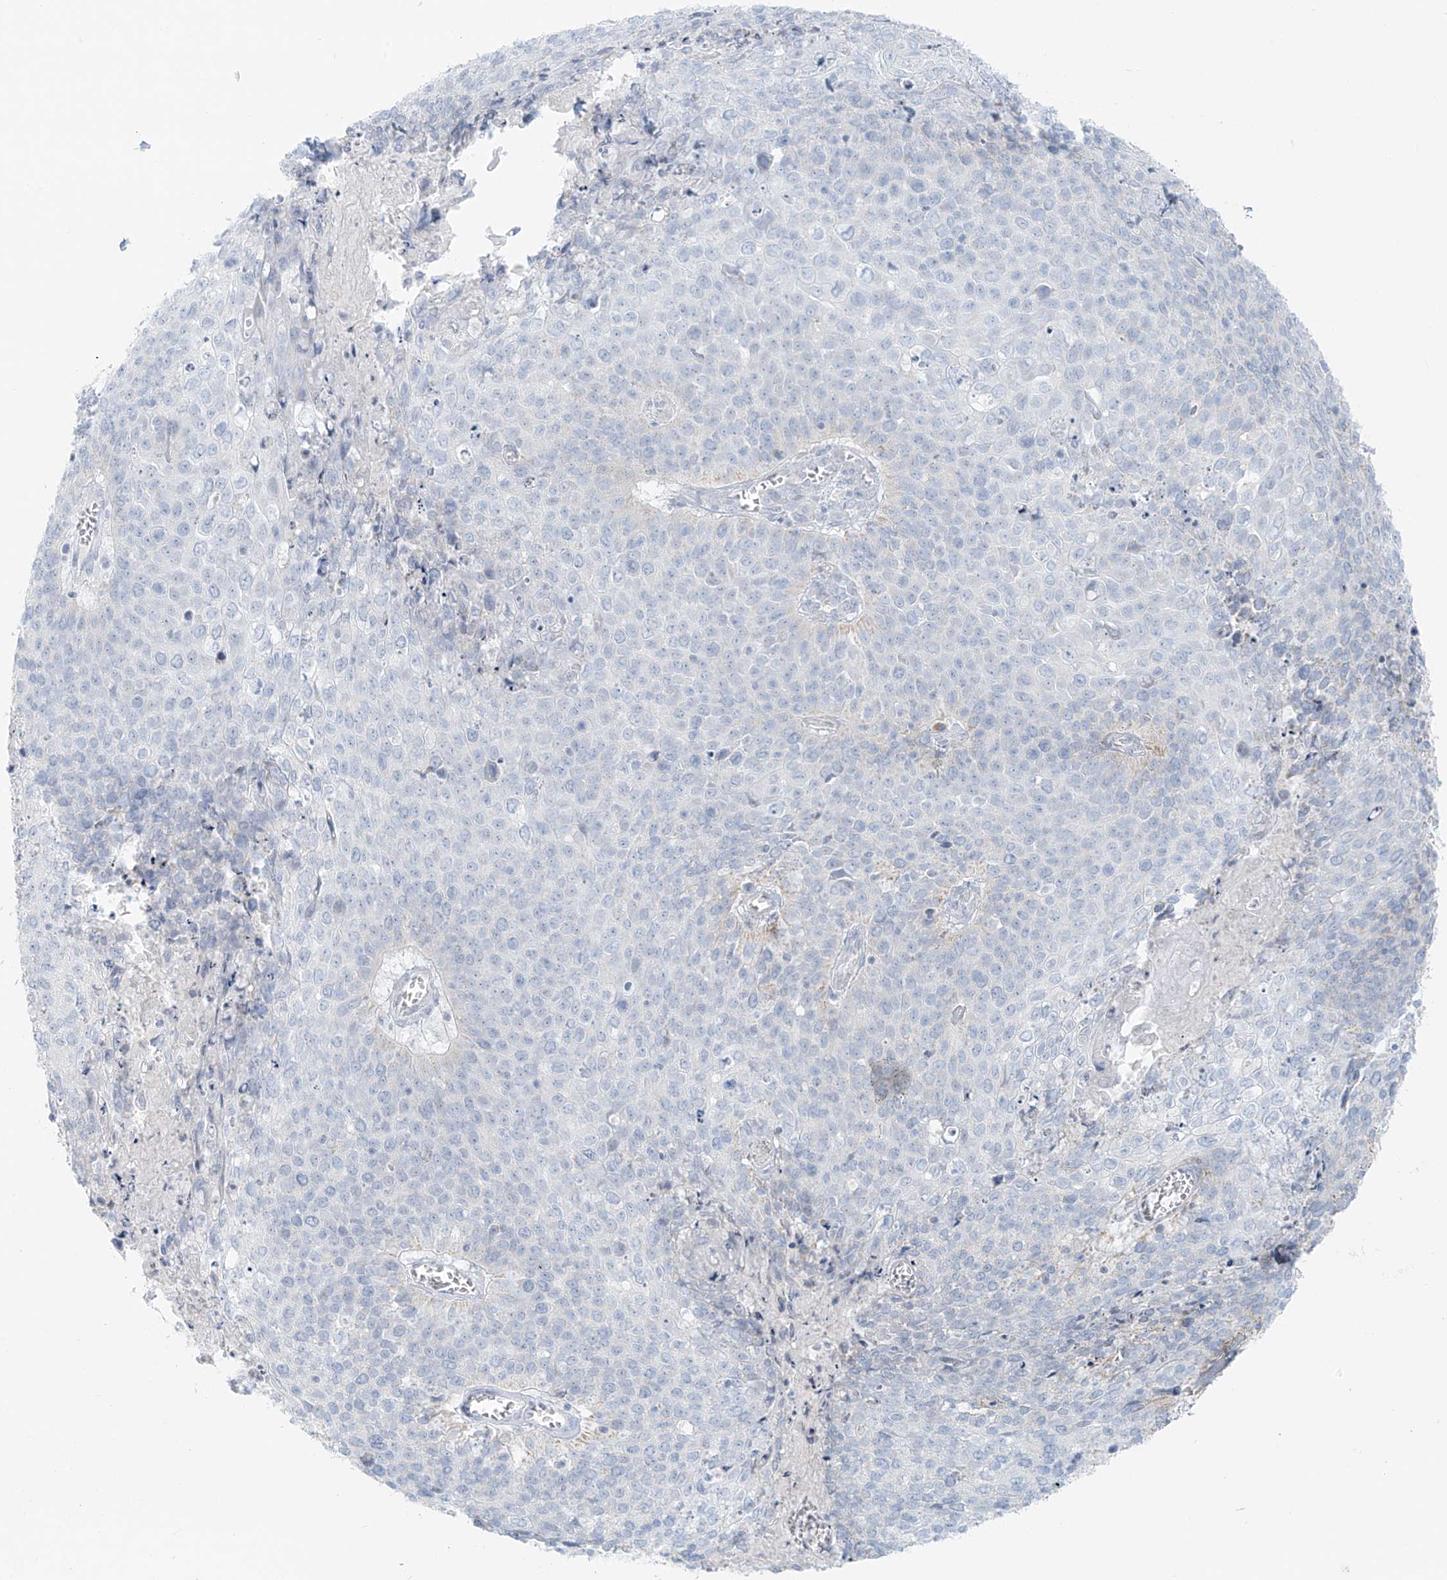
{"staining": {"intensity": "negative", "quantity": "none", "location": "none"}, "tissue": "cervical cancer", "cell_type": "Tumor cells", "image_type": "cancer", "snomed": [{"axis": "morphology", "description": "Squamous cell carcinoma, NOS"}, {"axis": "topography", "description": "Cervix"}], "caption": "Cervical squamous cell carcinoma stained for a protein using immunohistochemistry reveals no positivity tumor cells.", "gene": "UST", "patient": {"sex": "female", "age": 39}}